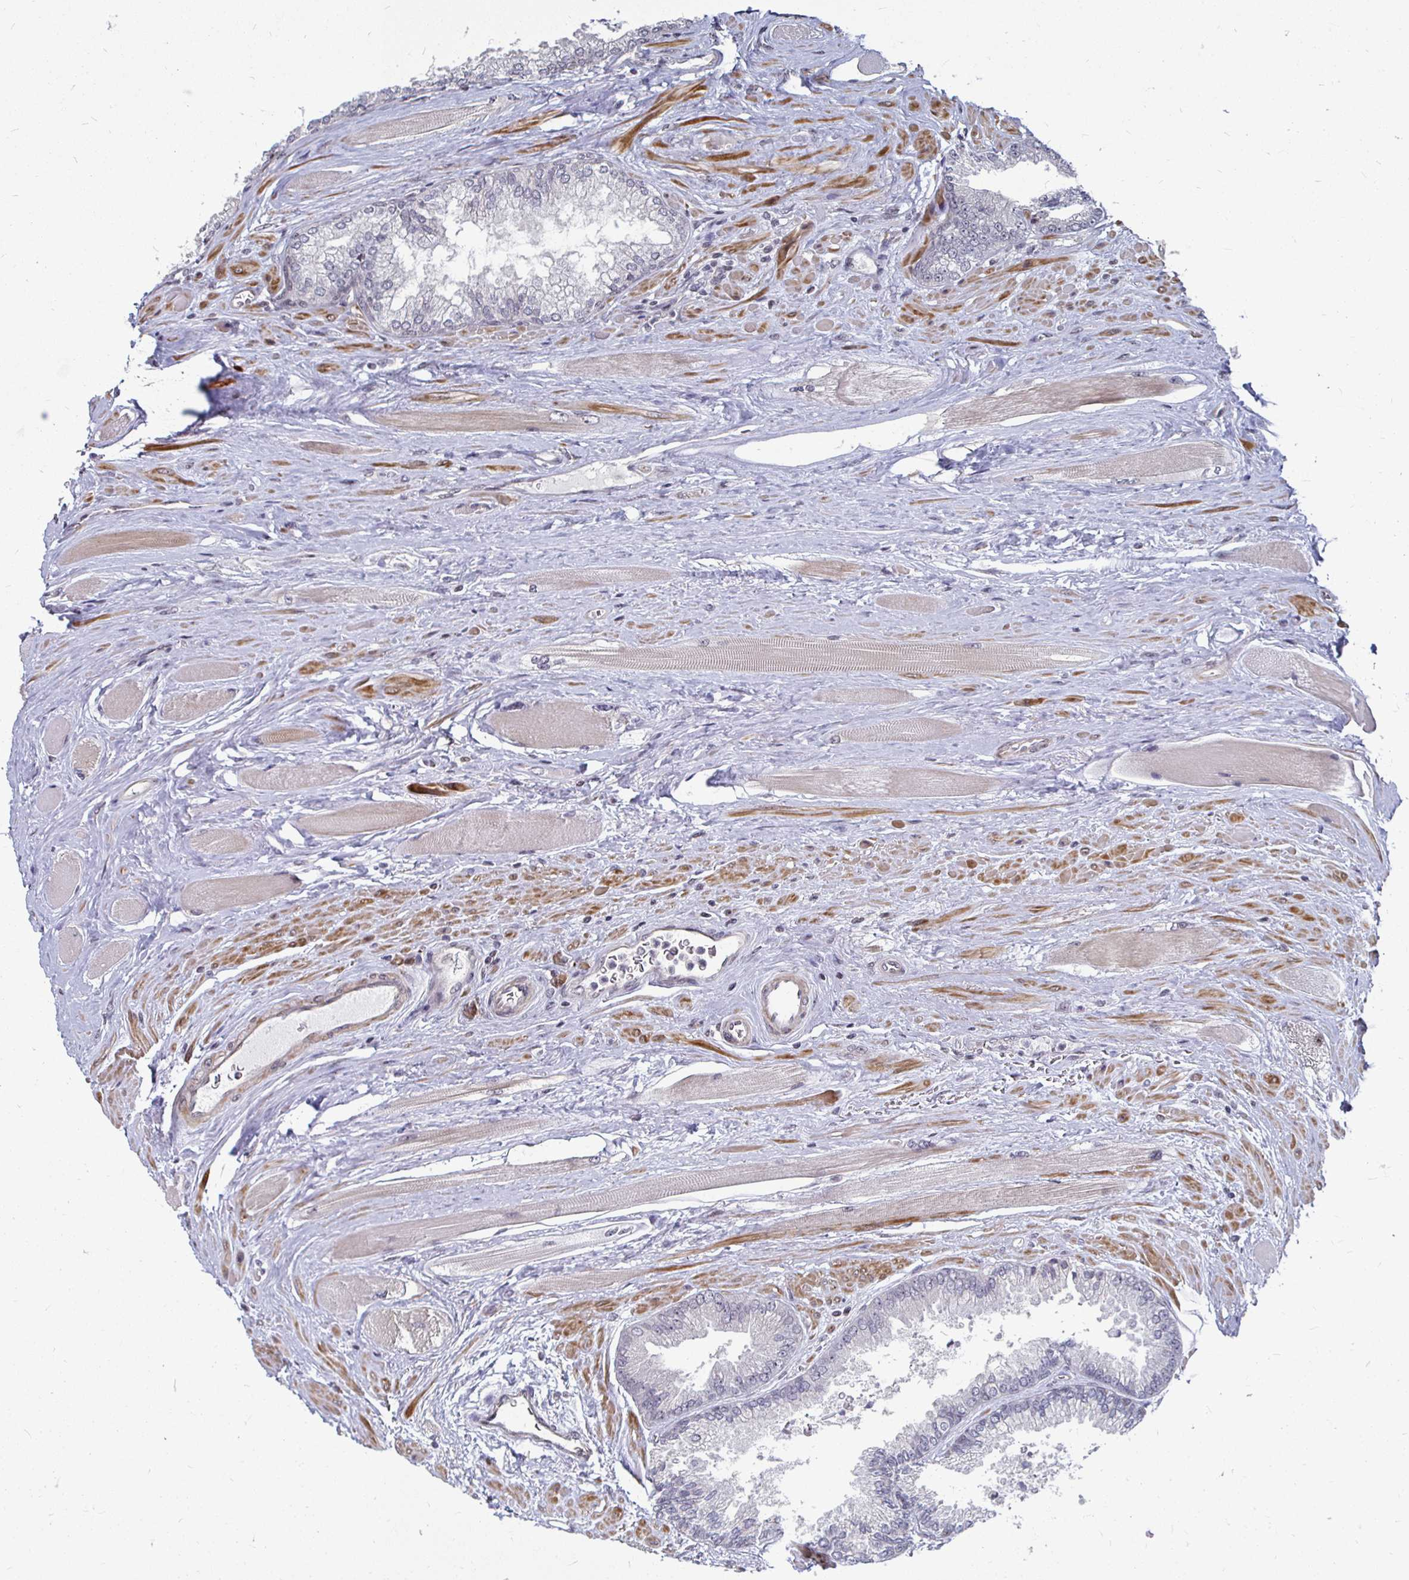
{"staining": {"intensity": "negative", "quantity": "none", "location": "none"}, "tissue": "prostate cancer", "cell_type": "Tumor cells", "image_type": "cancer", "snomed": [{"axis": "morphology", "description": "Adenocarcinoma, Low grade"}, {"axis": "topography", "description": "Prostate"}], "caption": "Tumor cells are negative for protein expression in human prostate cancer.", "gene": "CAPN11", "patient": {"sex": "male", "age": 67}}